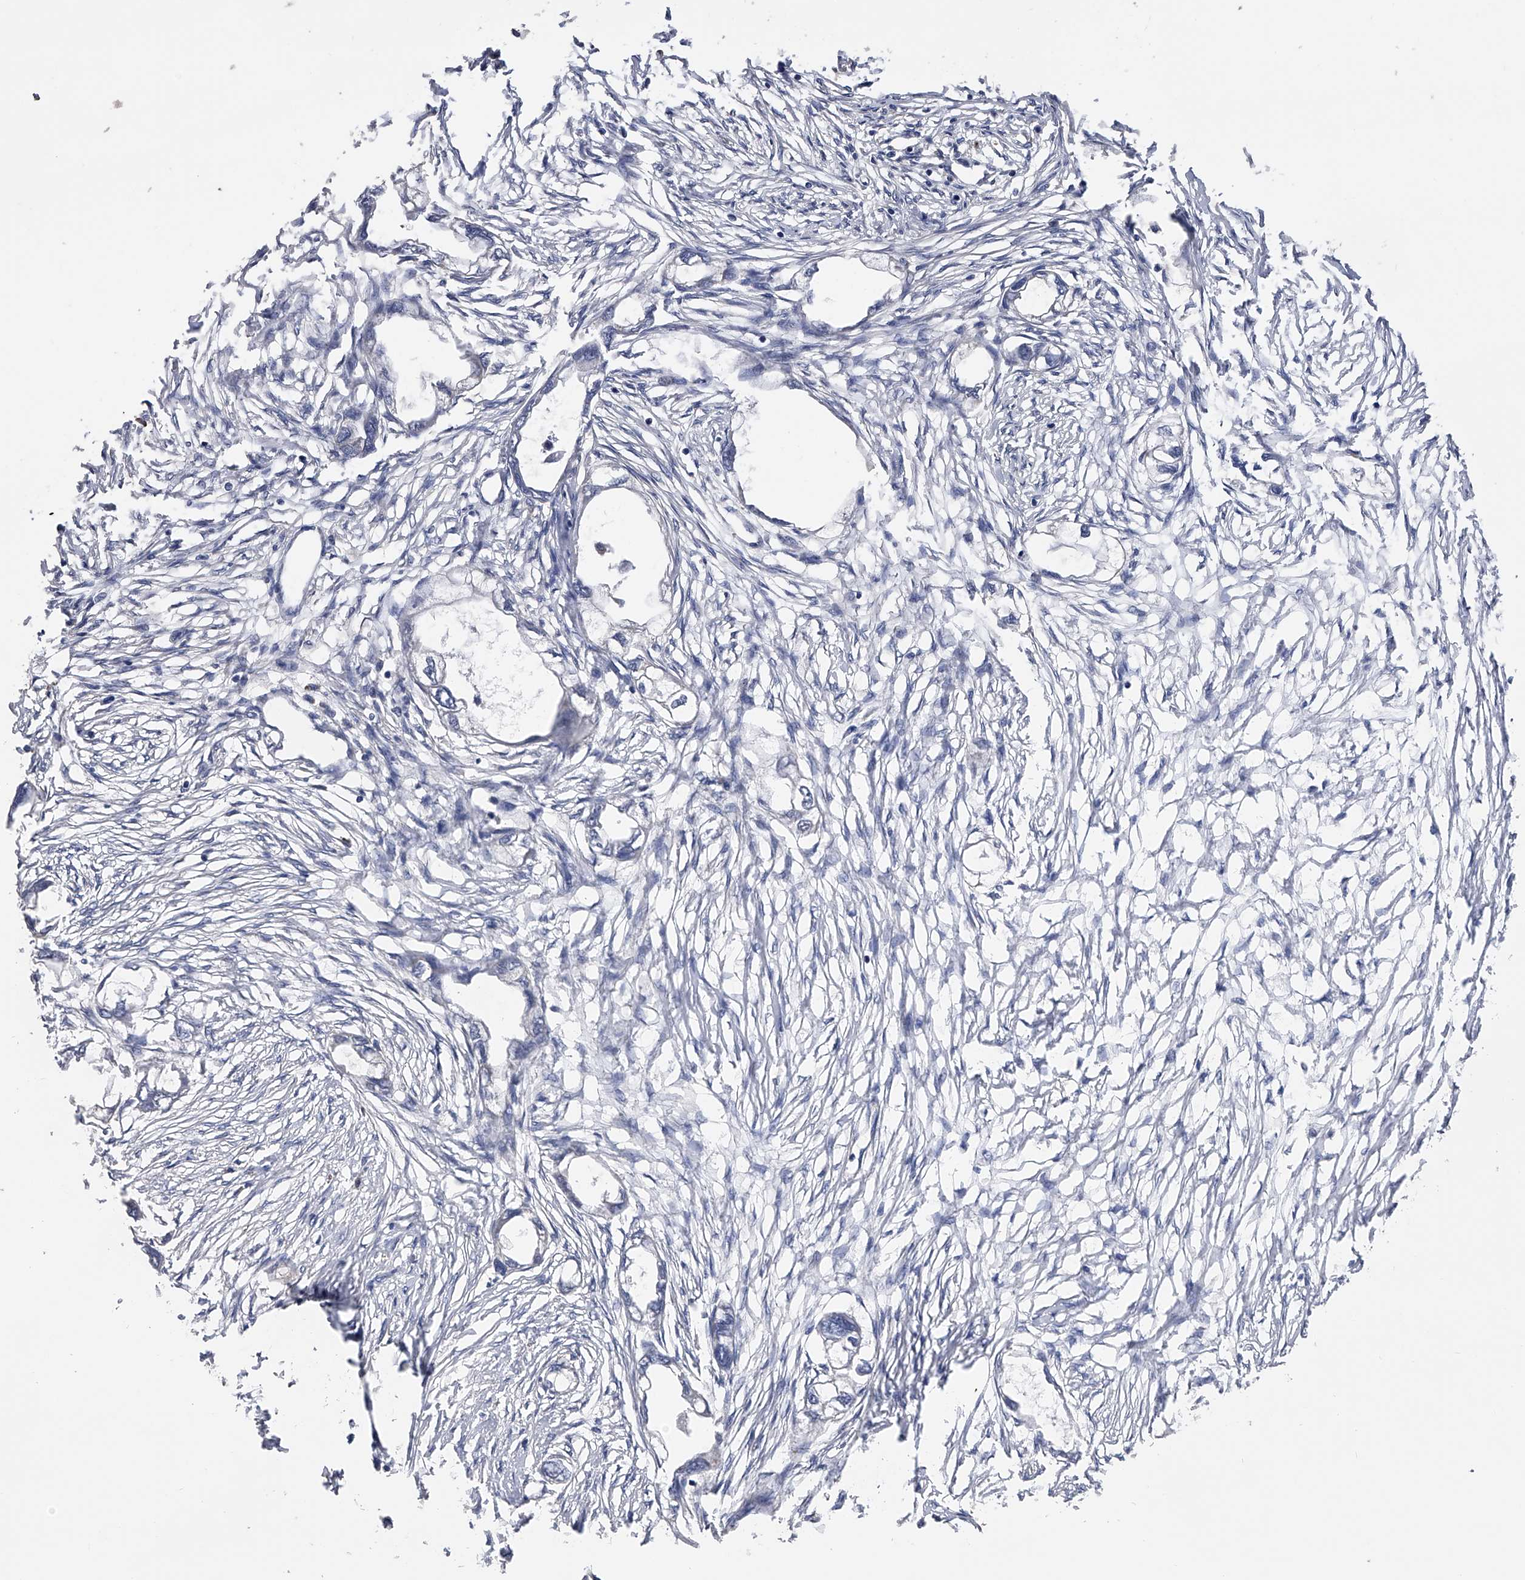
{"staining": {"intensity": "negative", "quantity": "none", "location": "none"}, "tissue": "endometrial cancer", "cell_type": "Tumor cells", "image_type": "cancer", "snomed": [{"axis": "morphology", "description": "Adenocarcinoma, NOS"}, {"axis": "morphology", "description": "Adenocarcinoma, metastatic, NOS"}, {"axis": "topography", "description": "Adipose tissue"}, {"axis": "topography", "description": "Endometrium"}], "caption": "IHC of human endometrial cancer displays no staining in tumor cells.", "gene": "CFAP298", "patient": {"sex": "female", "age": 67}}